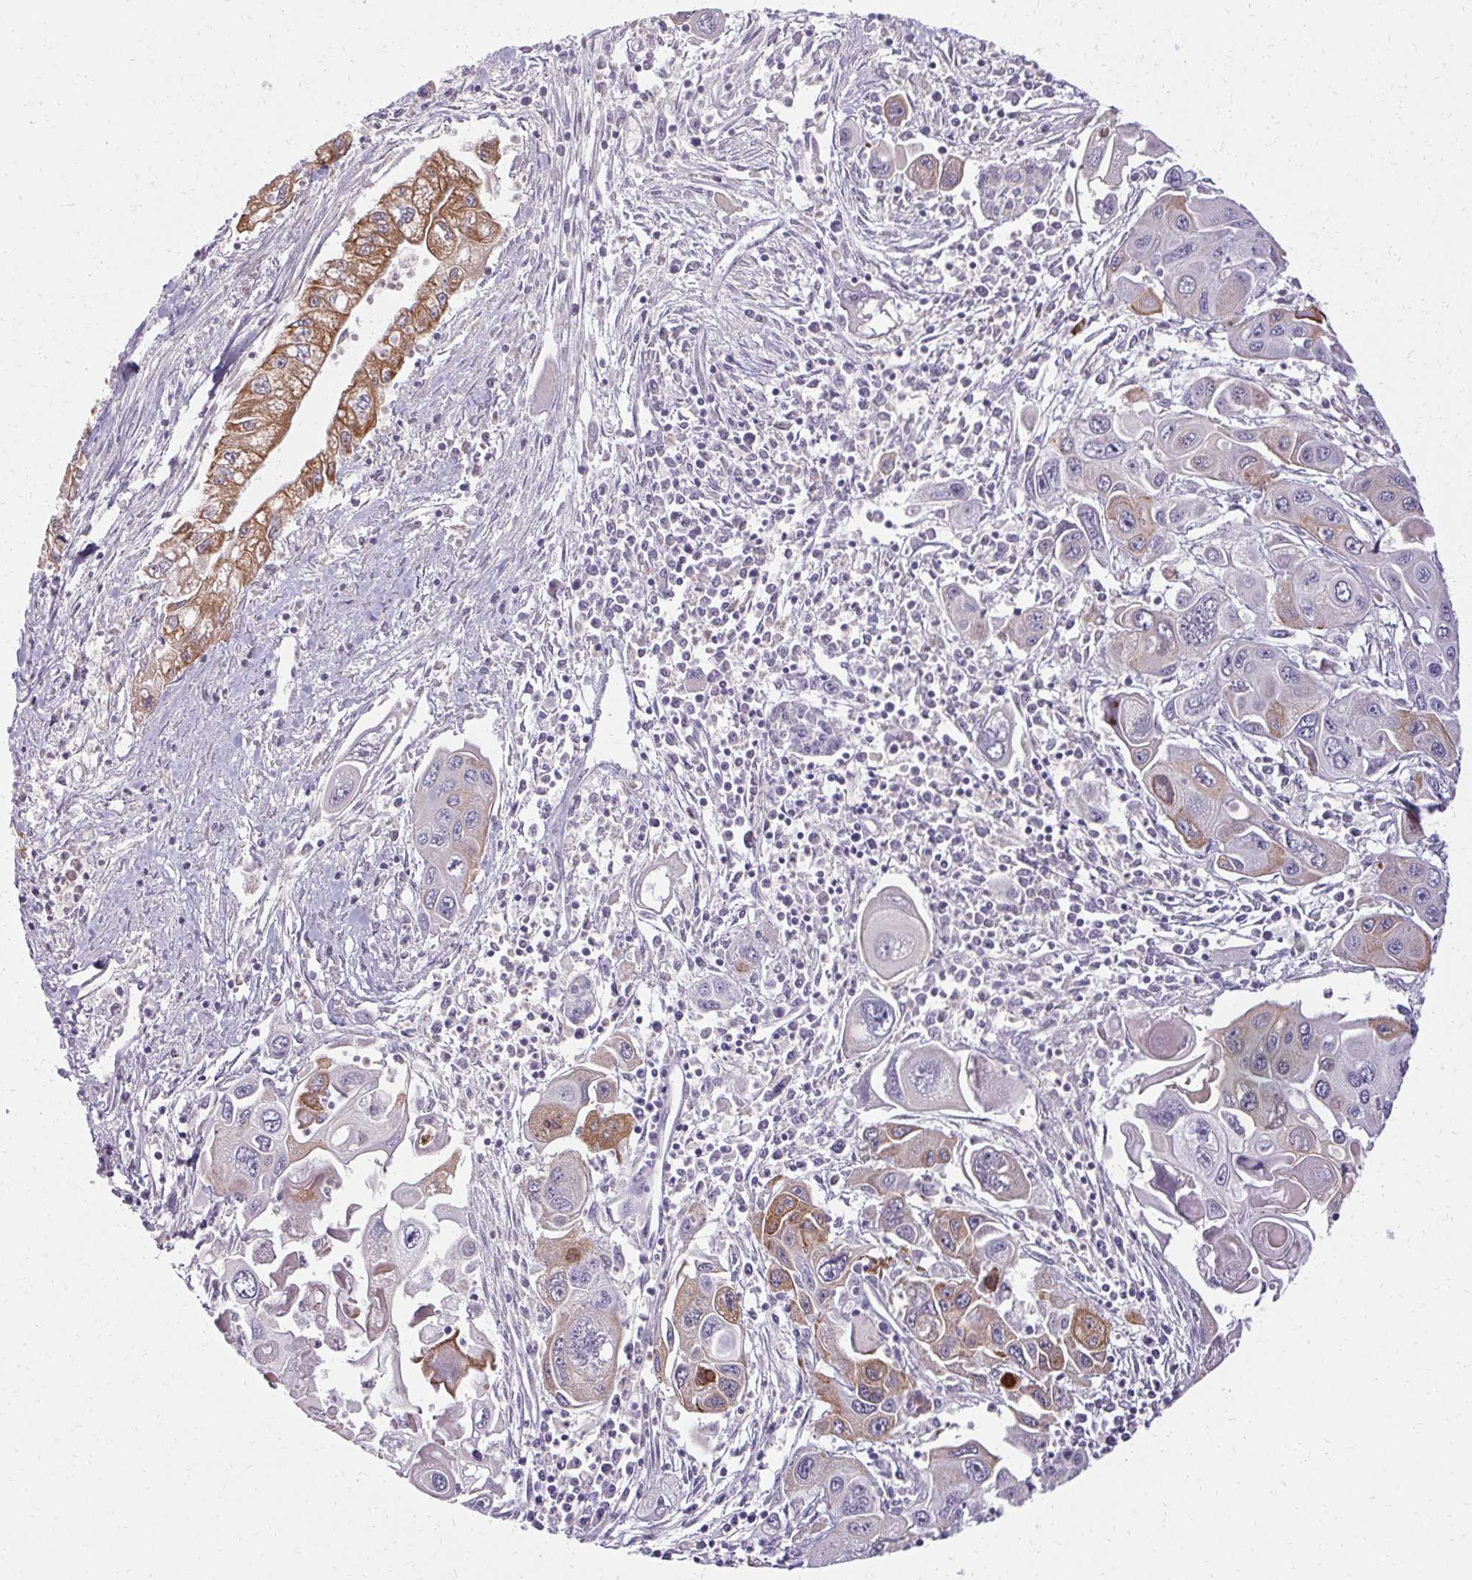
{"staining": {"intensity": "moderate", "quantity": "<25%", "location": "cytoplasmic/membranous"}, "tissue": "pancreatic cancer", "cell_type": "Tumor cells", "image_type": "cancer", "snomed": [{"axis": "morphology", "description": "Adenocarcinoma, NOS"}, {"axis": "topography", "description": "Pancreas"}], "caption": "The image exhibits immunohistochemical staining of adenocarcinoma (pancreatic). There is moderate cytoplasmic/membranous expression is appreciated in about <25% of tumor cells.", "gene": "HSD17B3", "patient": {"sex": "male", "age": 70}}